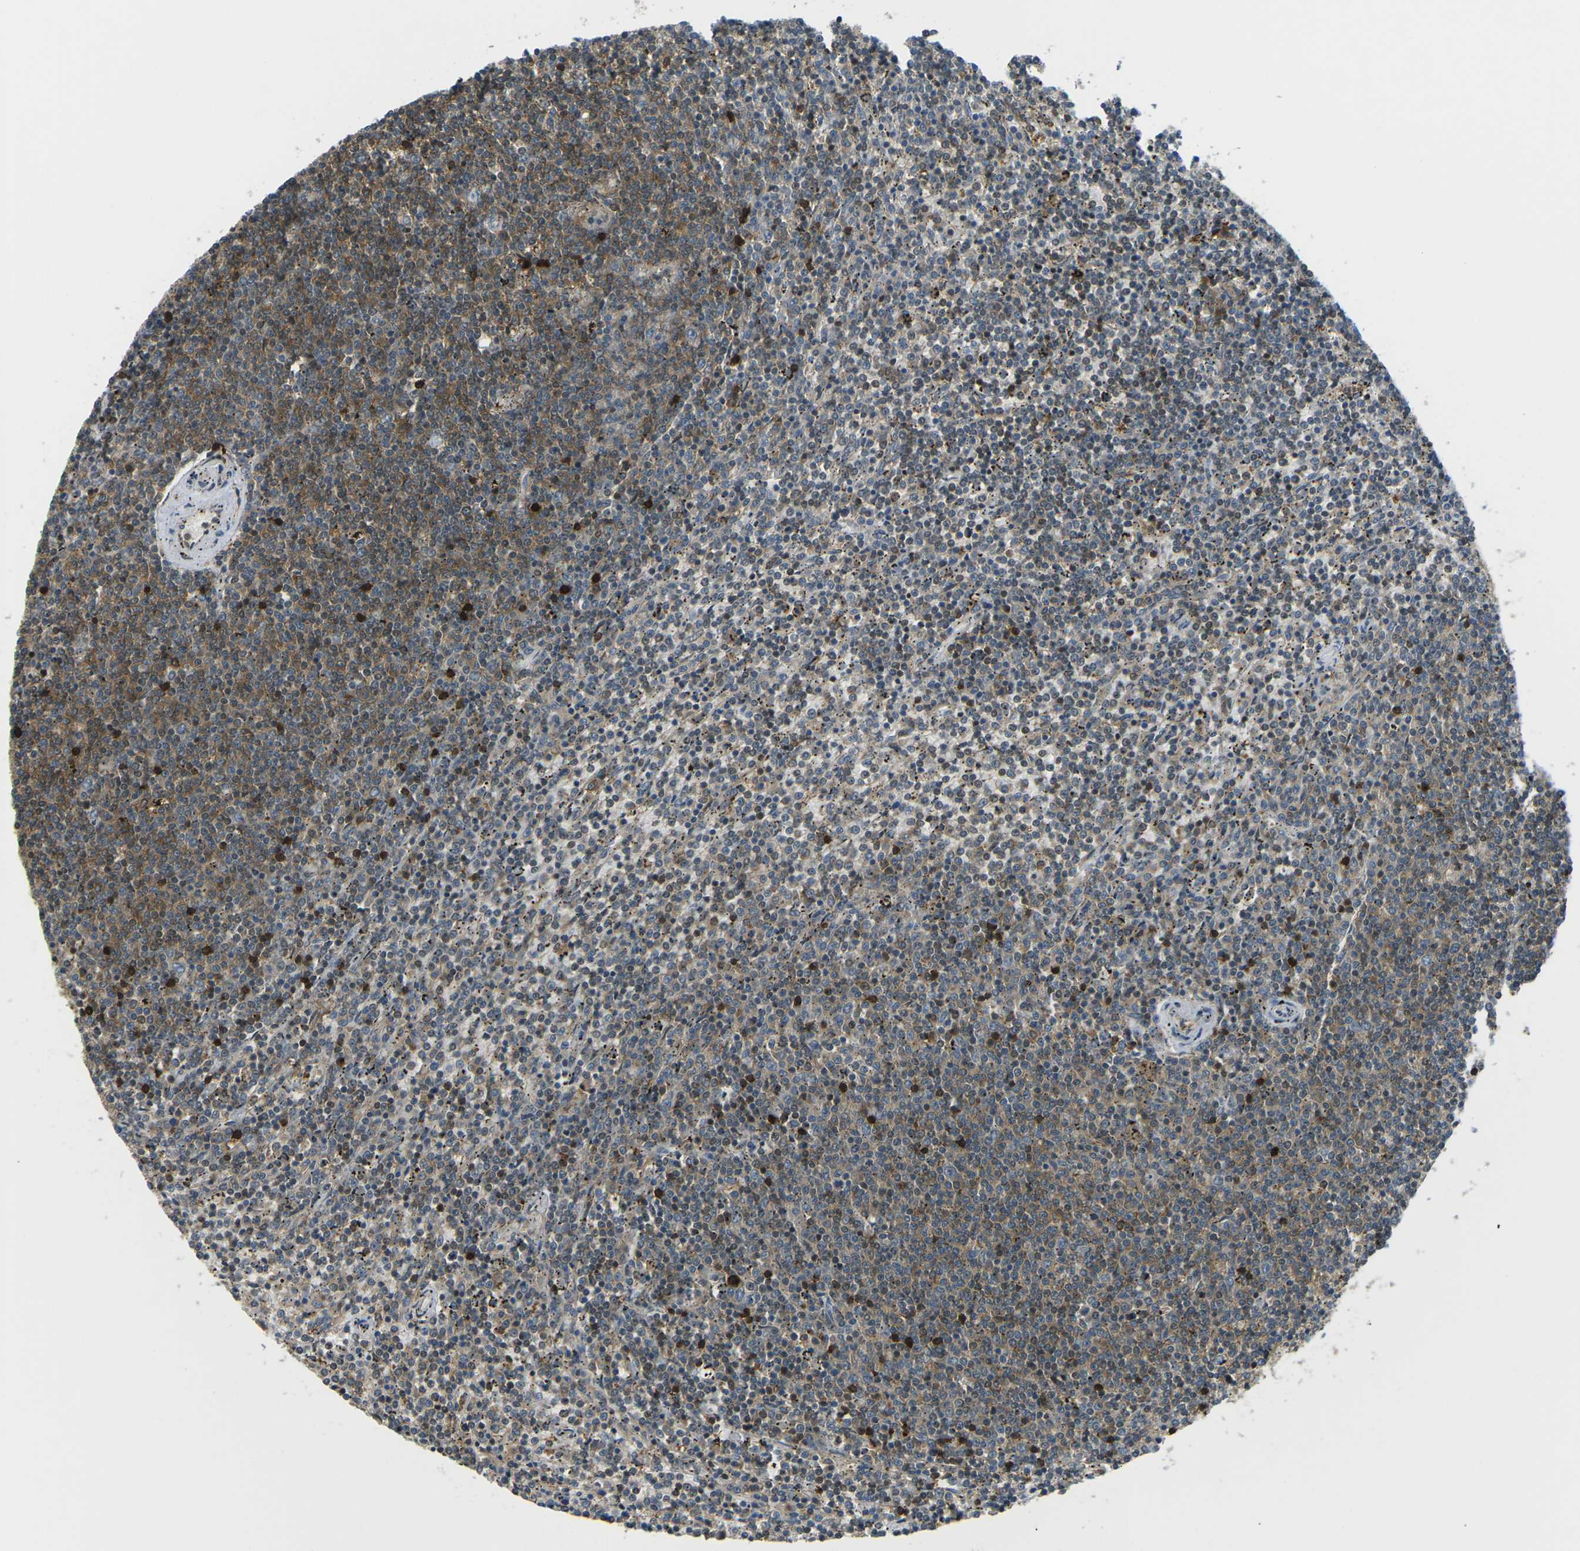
{"staining": {"intensity": "moderate", "quantity": ">75%", "location": "cytoplasmic/membranous,nuclear"}, "tissue": "lymphoma", "cell_type": "Tumor cells", "image_type": "cancer", "snomed": [{"axis": "morphology", "description": "Malignant lymphoma, non-Hodgkin's type, Low grade"}, {"axis": "topography", "description": "Spleen"}], "caption": "Immunohistochemistry staining of lymphoma, which reveals medium levels of moderate cytoplasmic/membranous and nuclear expression in about >75% of tumor cells indicating moderate cytoplasmic/membranous and nuclear protein positivity. The staining was performed using DAB (brown) for protein detection and nuclei were counterstained in hematoxylin (blue).", "gene": "PIEZO2", "patient": {"sex": "female", "age": 50}}